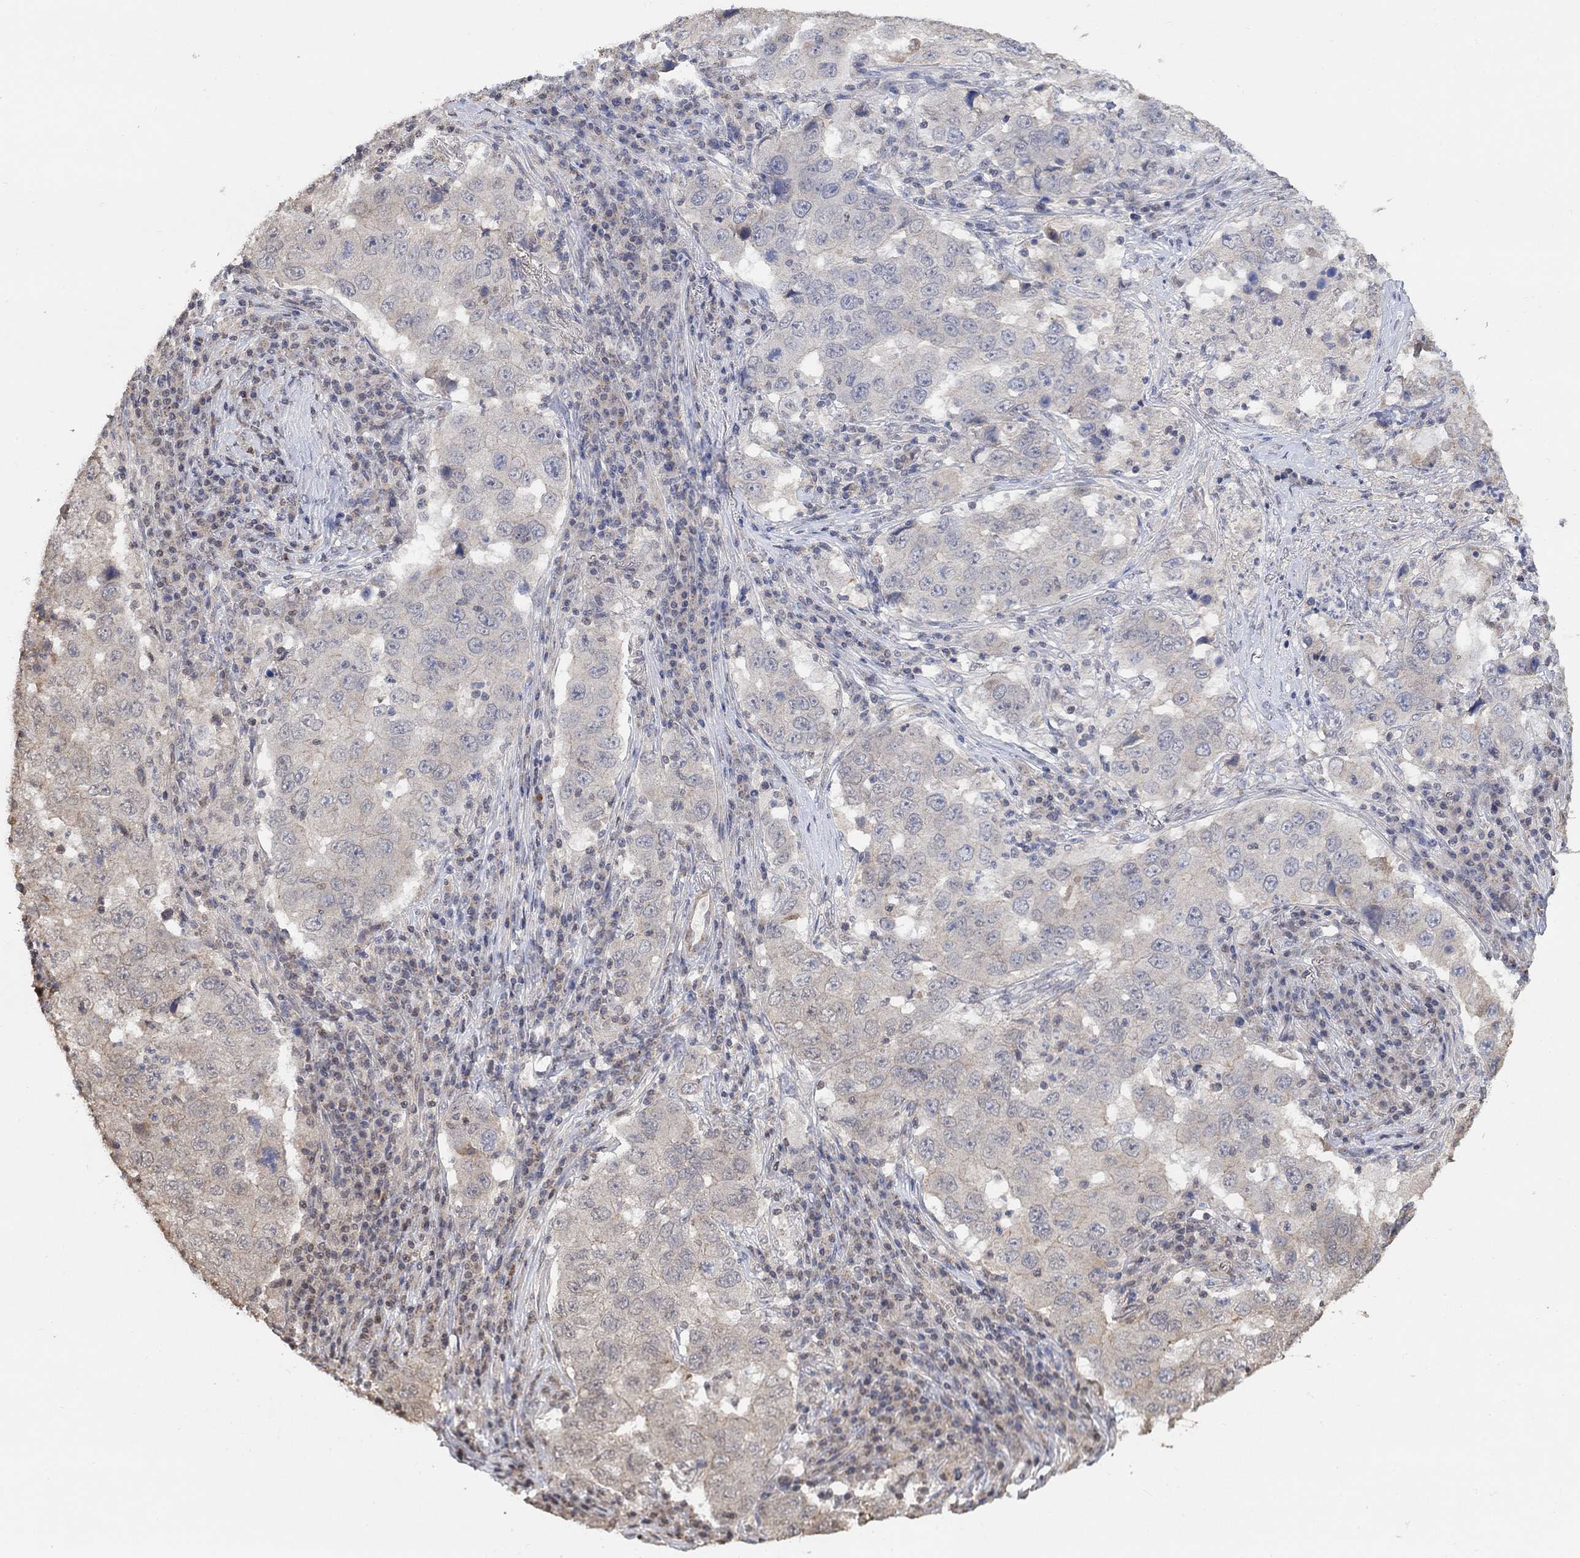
{"staining": {"intensity": "negative", "quantity": "none", "location": "none"}, "tissue": "lung cancer", "cell_type": "Tumor cells", "image_type": "cancer", "snomed": [{"axis": "morphology", "description": "Adenocarcinoma, NOS"}, {"axis": "topography", "description": "Lung"}], "caption": "Photomicrograph shows no significant protein expression in tumor cells of lung cancer.", "gene": "UNC5B", "patient": {"sex": "male", "age": 73}}